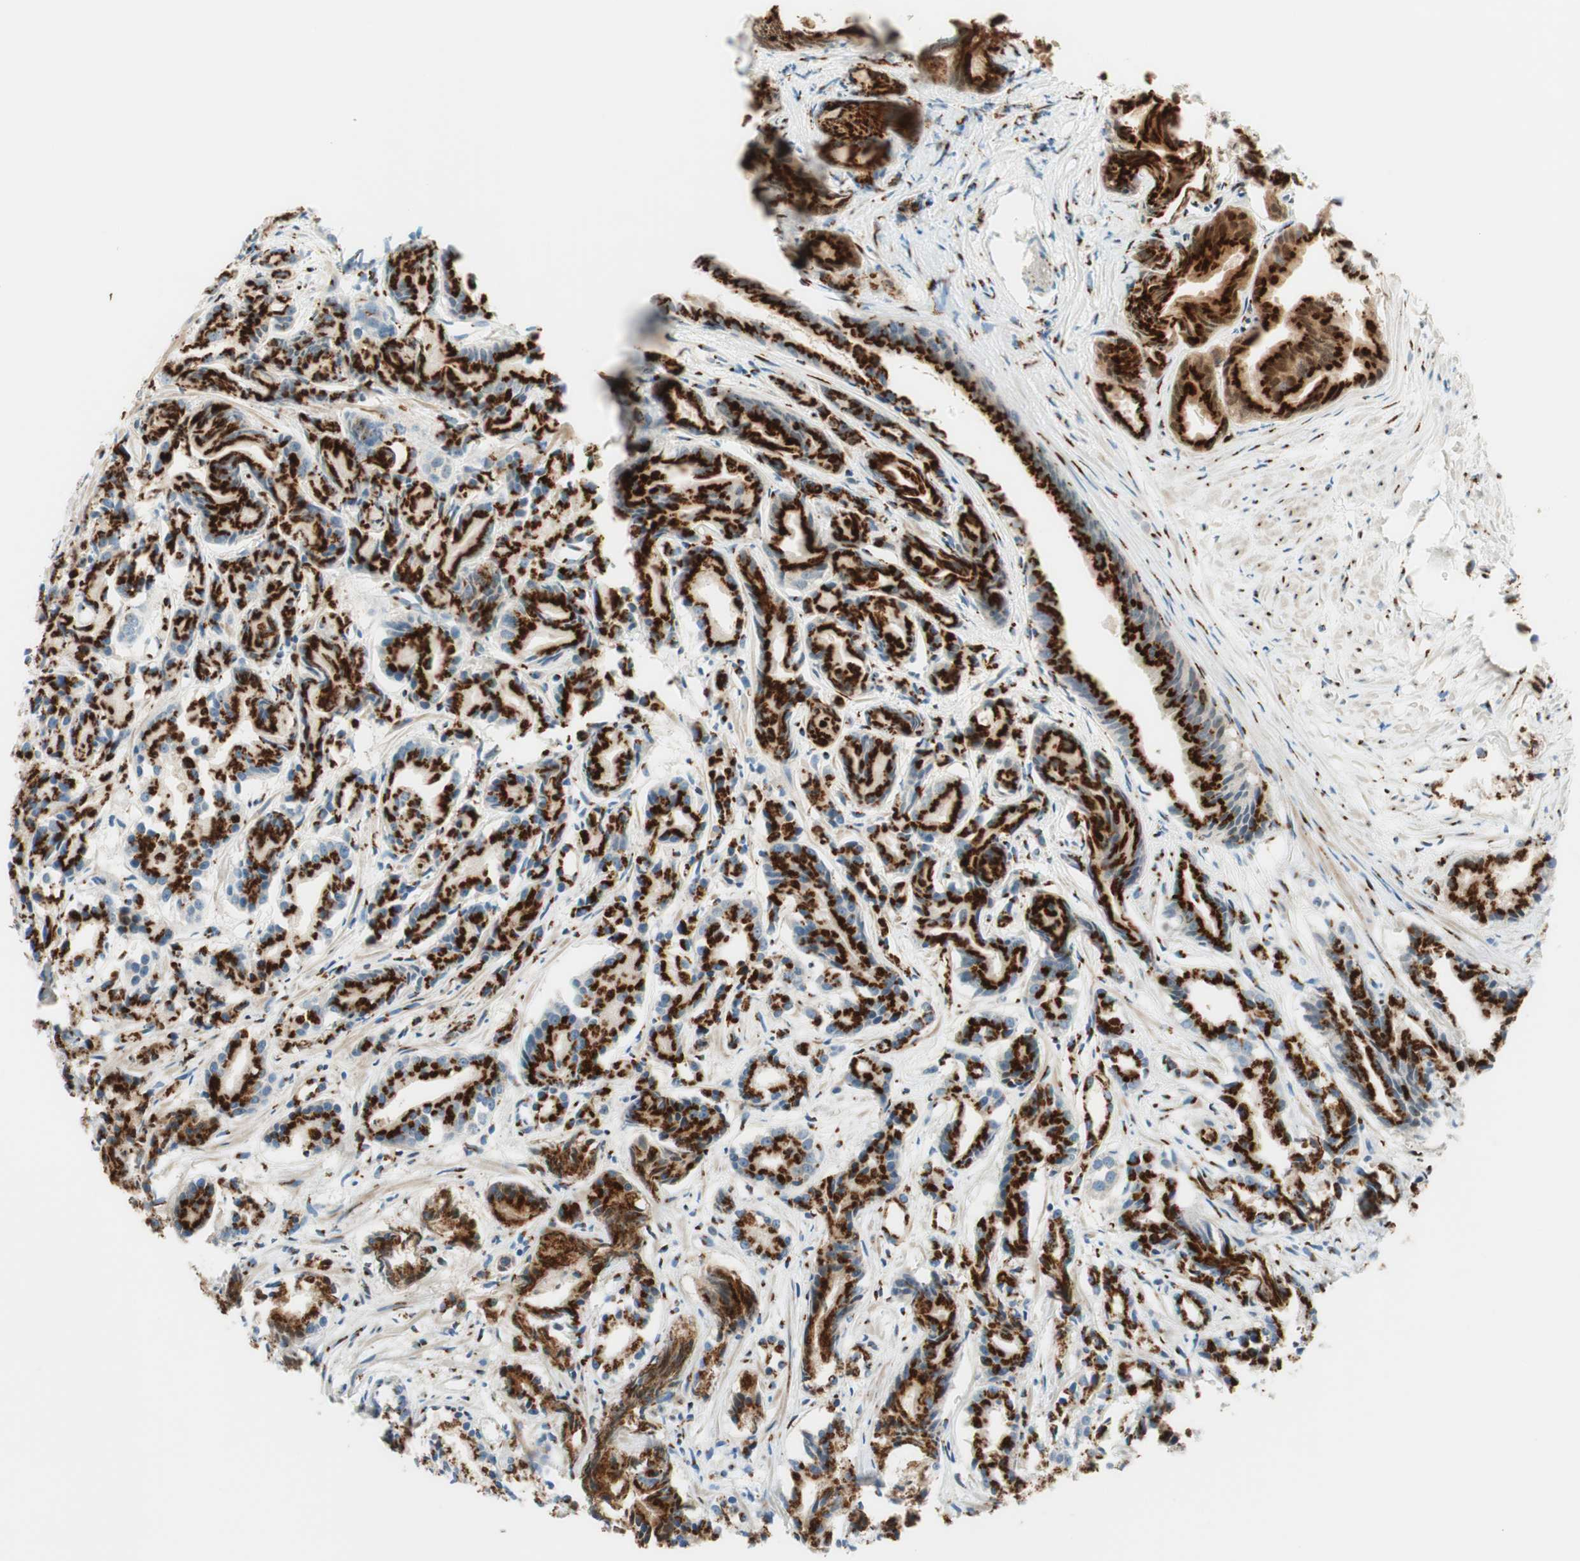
{"staining": {"intensity": "strong", "quantity": ">75%", "location": "cytoplasmic/membranous"}, "tissue": "prostate cancer", "cell_type": "Tumor cells", "image_type": "cancer", "snomed": [{"axis": "morphology", "description": "Adenocarcinoma, Low grade"}, {"axis": "topography", "description": "Prostate"}], "caption": "Prostate cancer (adenocarcinoma (low-grade)) stained for a protein exhibits strong cytoplasmic/membranous positivity in tumor cells.", "gene": "GOLGB1", "patient": {"sex": "male", "age": 72}}